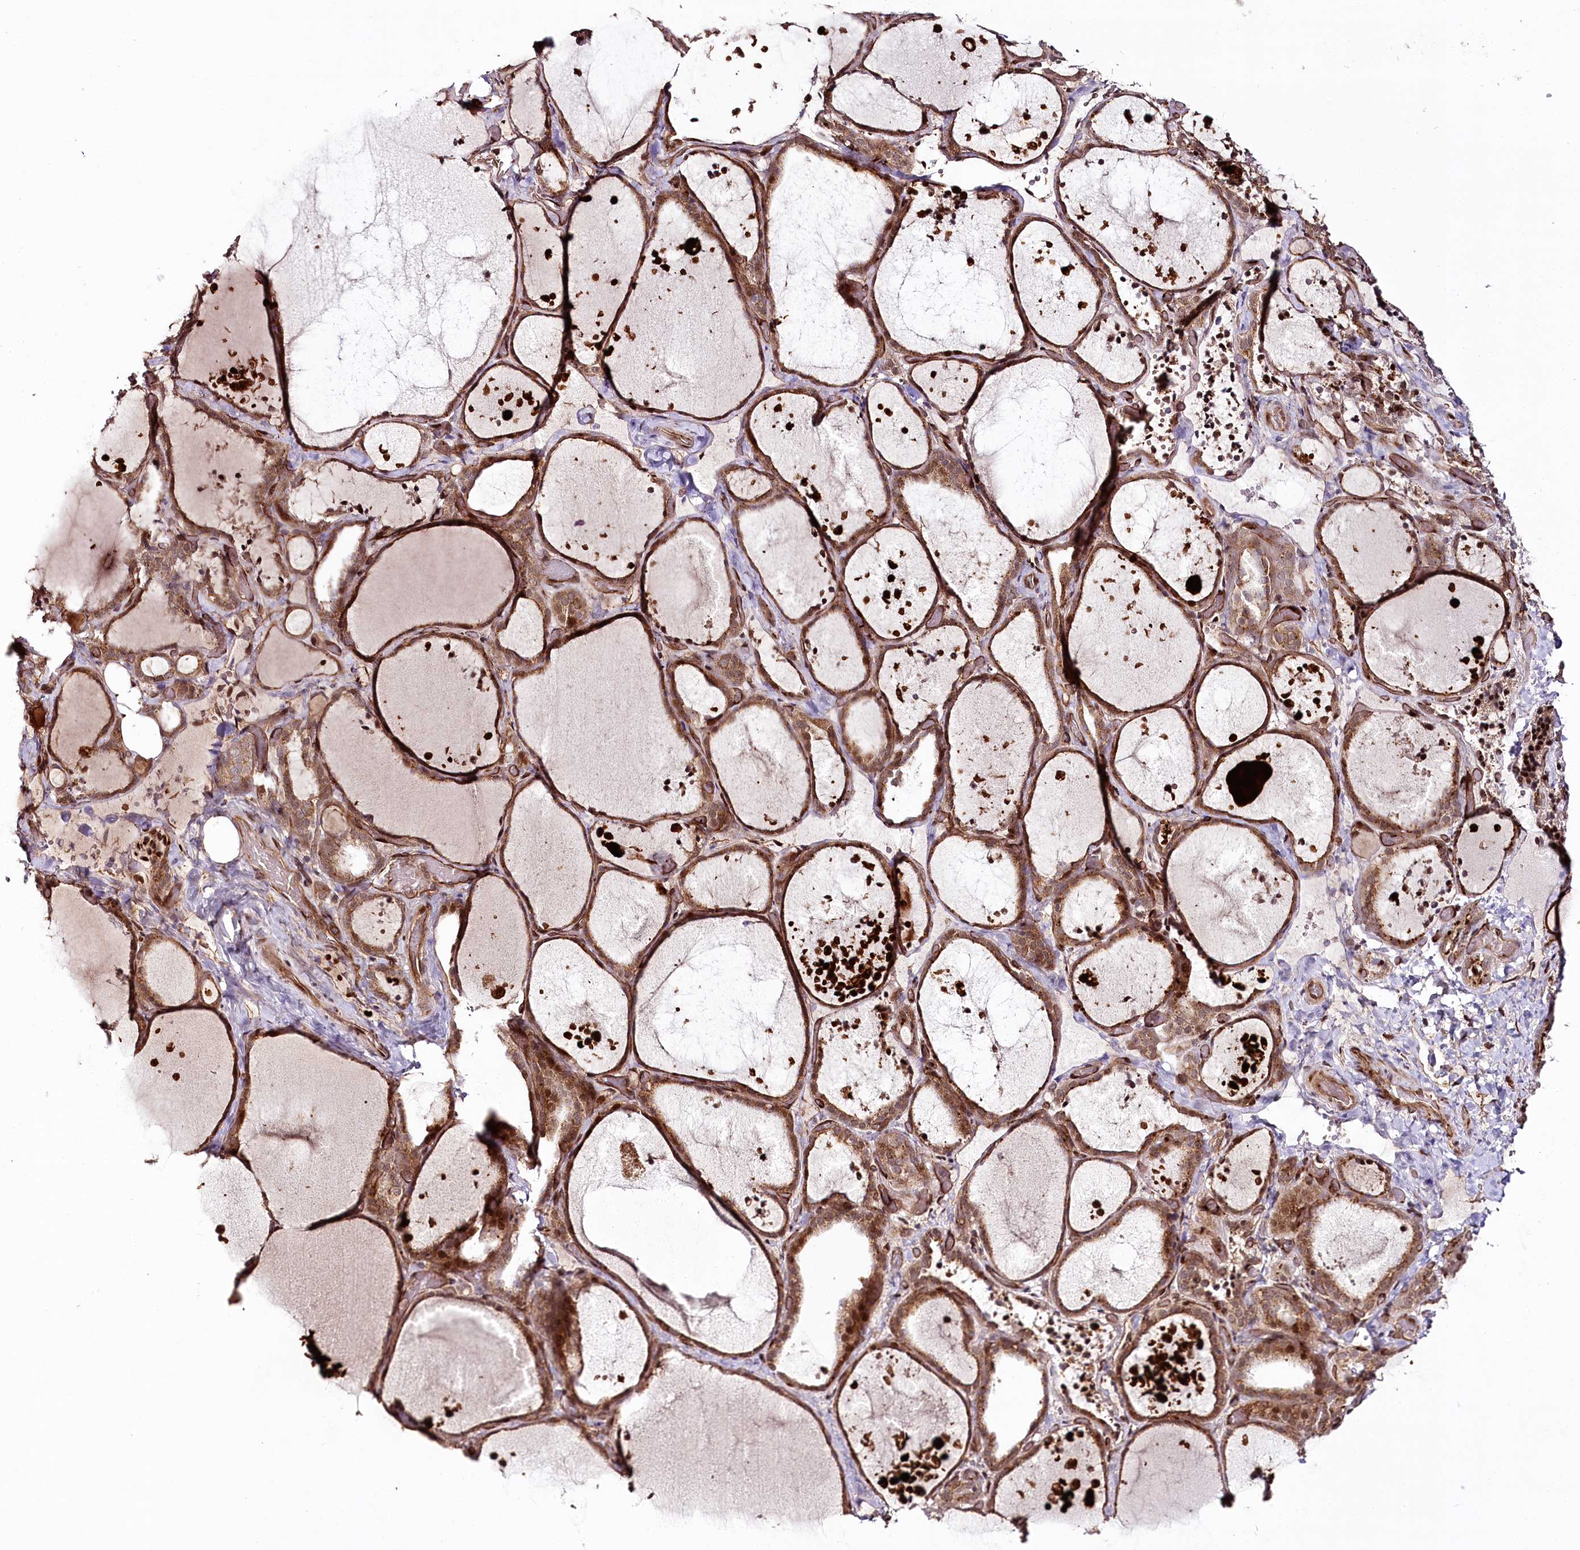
{"staining": {"intensity": "strong", "quantity": ">75%", "location": "cytoplasmic/membranous,nuclear"}, "tissue": "thyroid gland", "cell_type": "Glandular cells", "image_type": "normal", "snomed": [{"axis": "morphology", "description": "Normal tissue, NOS"}, {"axis": "topography", "description": "Thyroid gland"}], "caption": "DAB (3,3'-diaminobenzidine) immunohistochemical staining of benign human thyroid gland reveals strong cytoplasmic/membranous,nuclear protein expression in approximately >75% of glandular cells. (DAB (3,3'-diaminobenzidine) IHC, brown staining for protein, blue staining for nuclei).", "gene": "COPG1", "patient": {"sex": "female", "age": 44}}